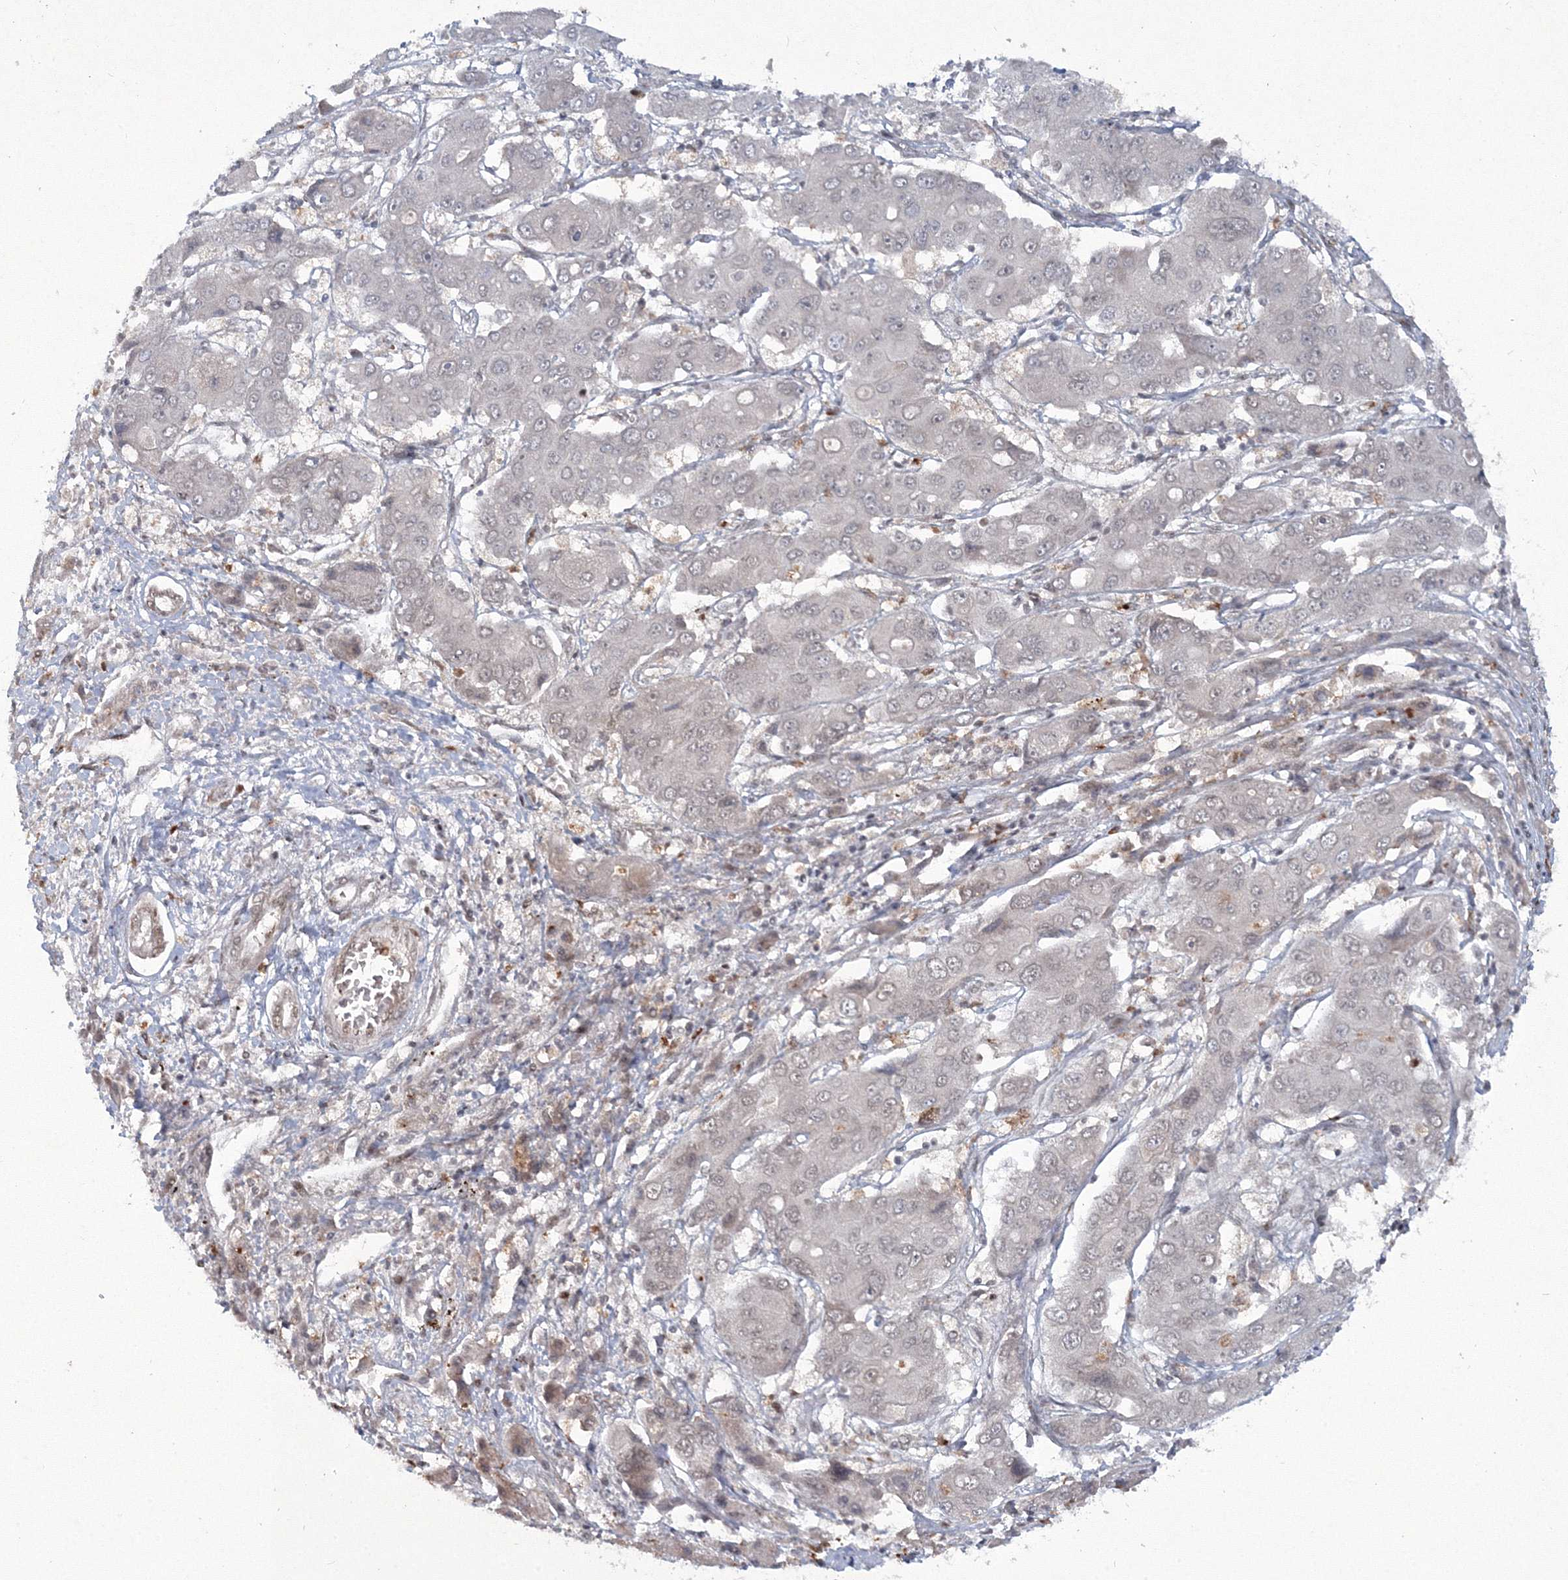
{"staining": {"intensity": "negative", "quantity": "none", "location": "none"}, "tissue": "liver cancer", "cell_type": "Tumor cells", "image_type": "cancer", "snomed": [{"axis": "morphology", "description": "Cholangiocarcinoma"}, {"axis": "topography", "description": "Liver"}], "caption": "Tumor cells show no significant positivity in cholangiocarcinoma (liver).", "gene": "C3orf33", "patient": {"sex": "male", "age": 67}}